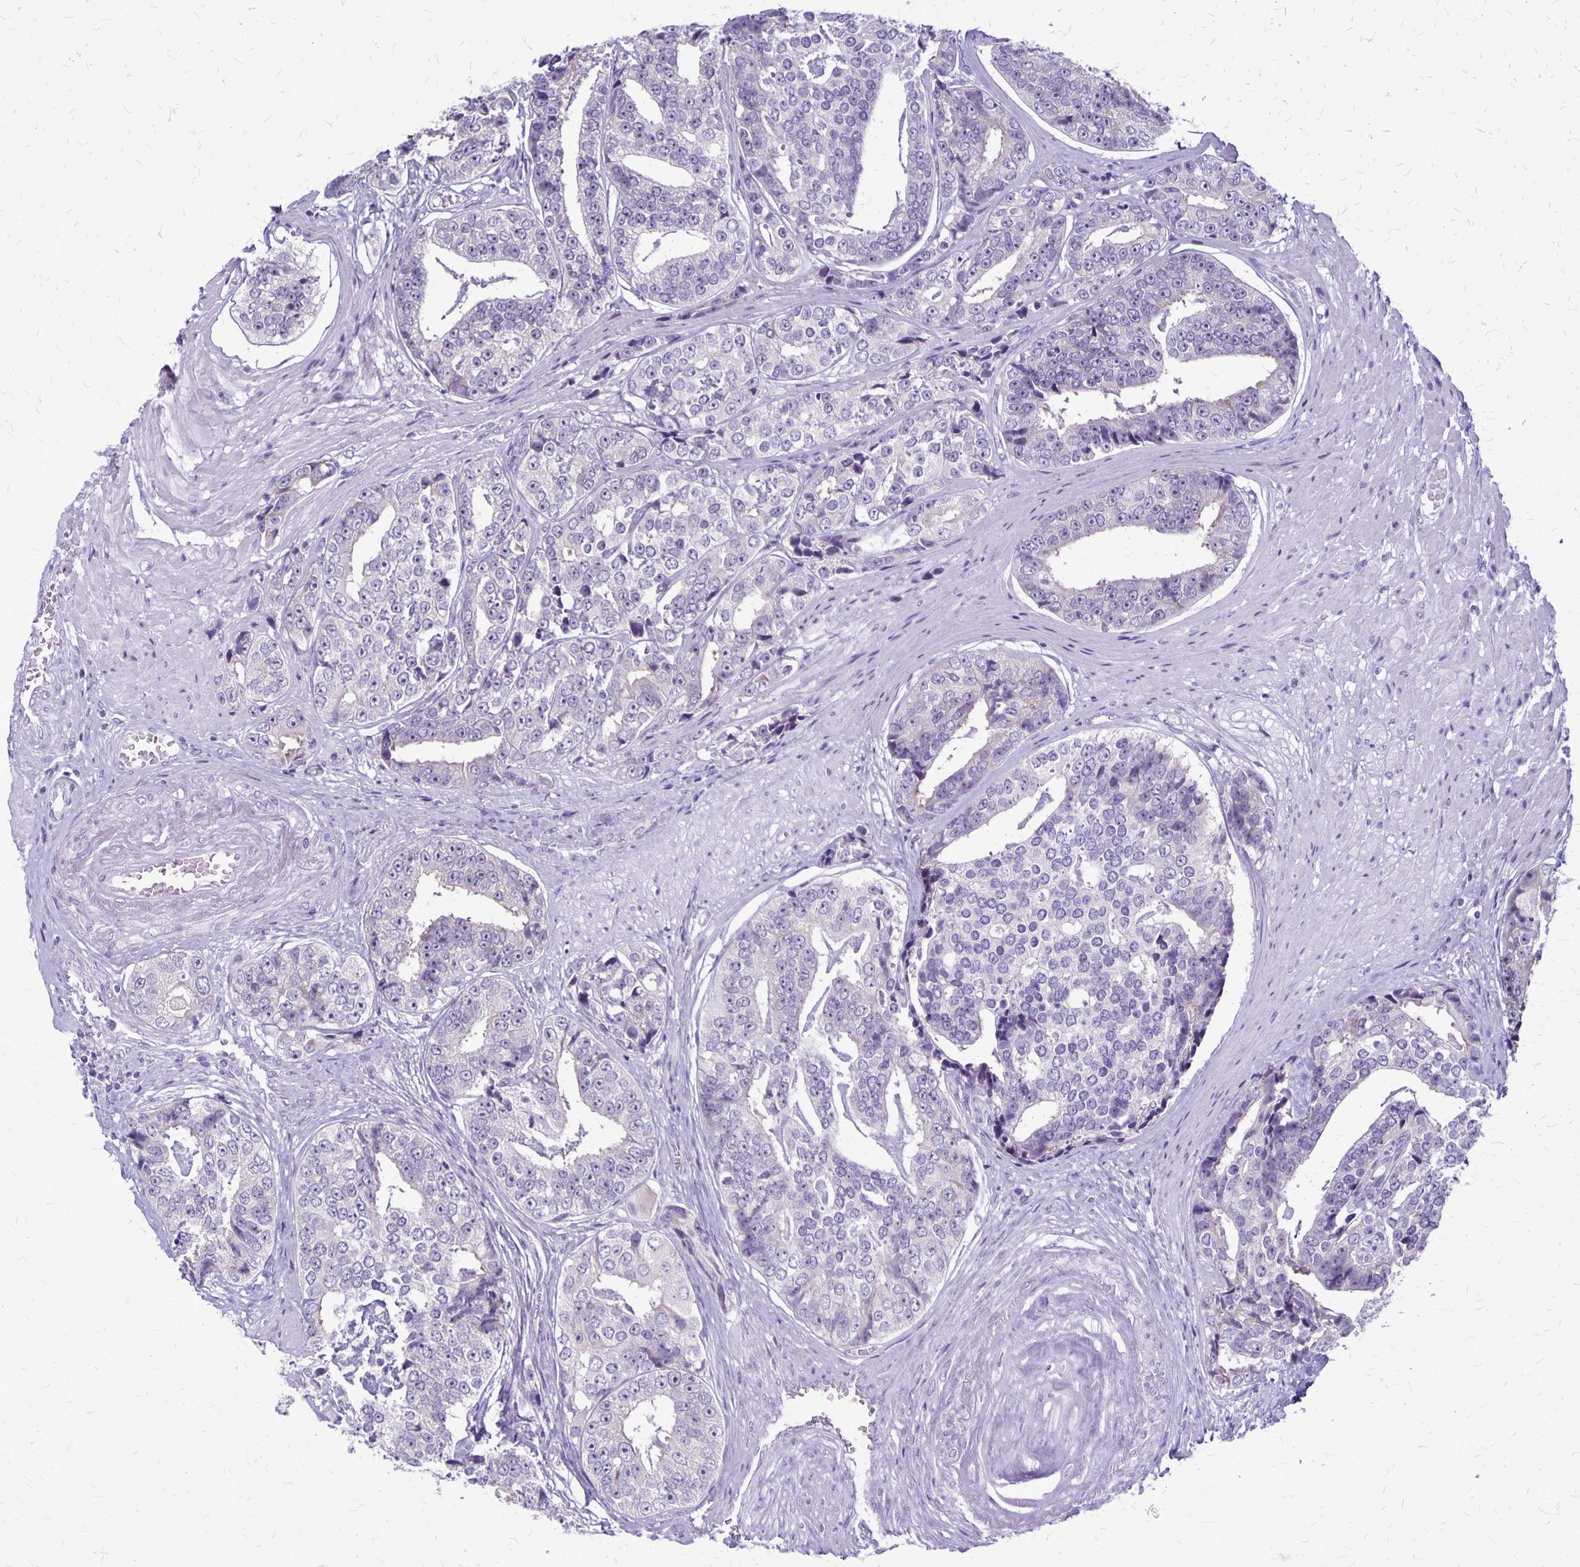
{"staining": {"intensity": "negative", "quantity": "none", "location": "none"}, "tissue": "prostate cancer", "cell_type": "Tumor cells", "image_type": "cancer", "snomed": [{"axis": "morphology", "description": "Adenocarcinoma, High grade"}, {"axis": "topography", "description": "Prostate"}], "caption": "Prostate cancer stained for a protein using immunohistochemistry (IHC) reveals no positivity tumor cells.", "gene": "PLXNB3", "patient": {"sex": "male", "age": 71}}